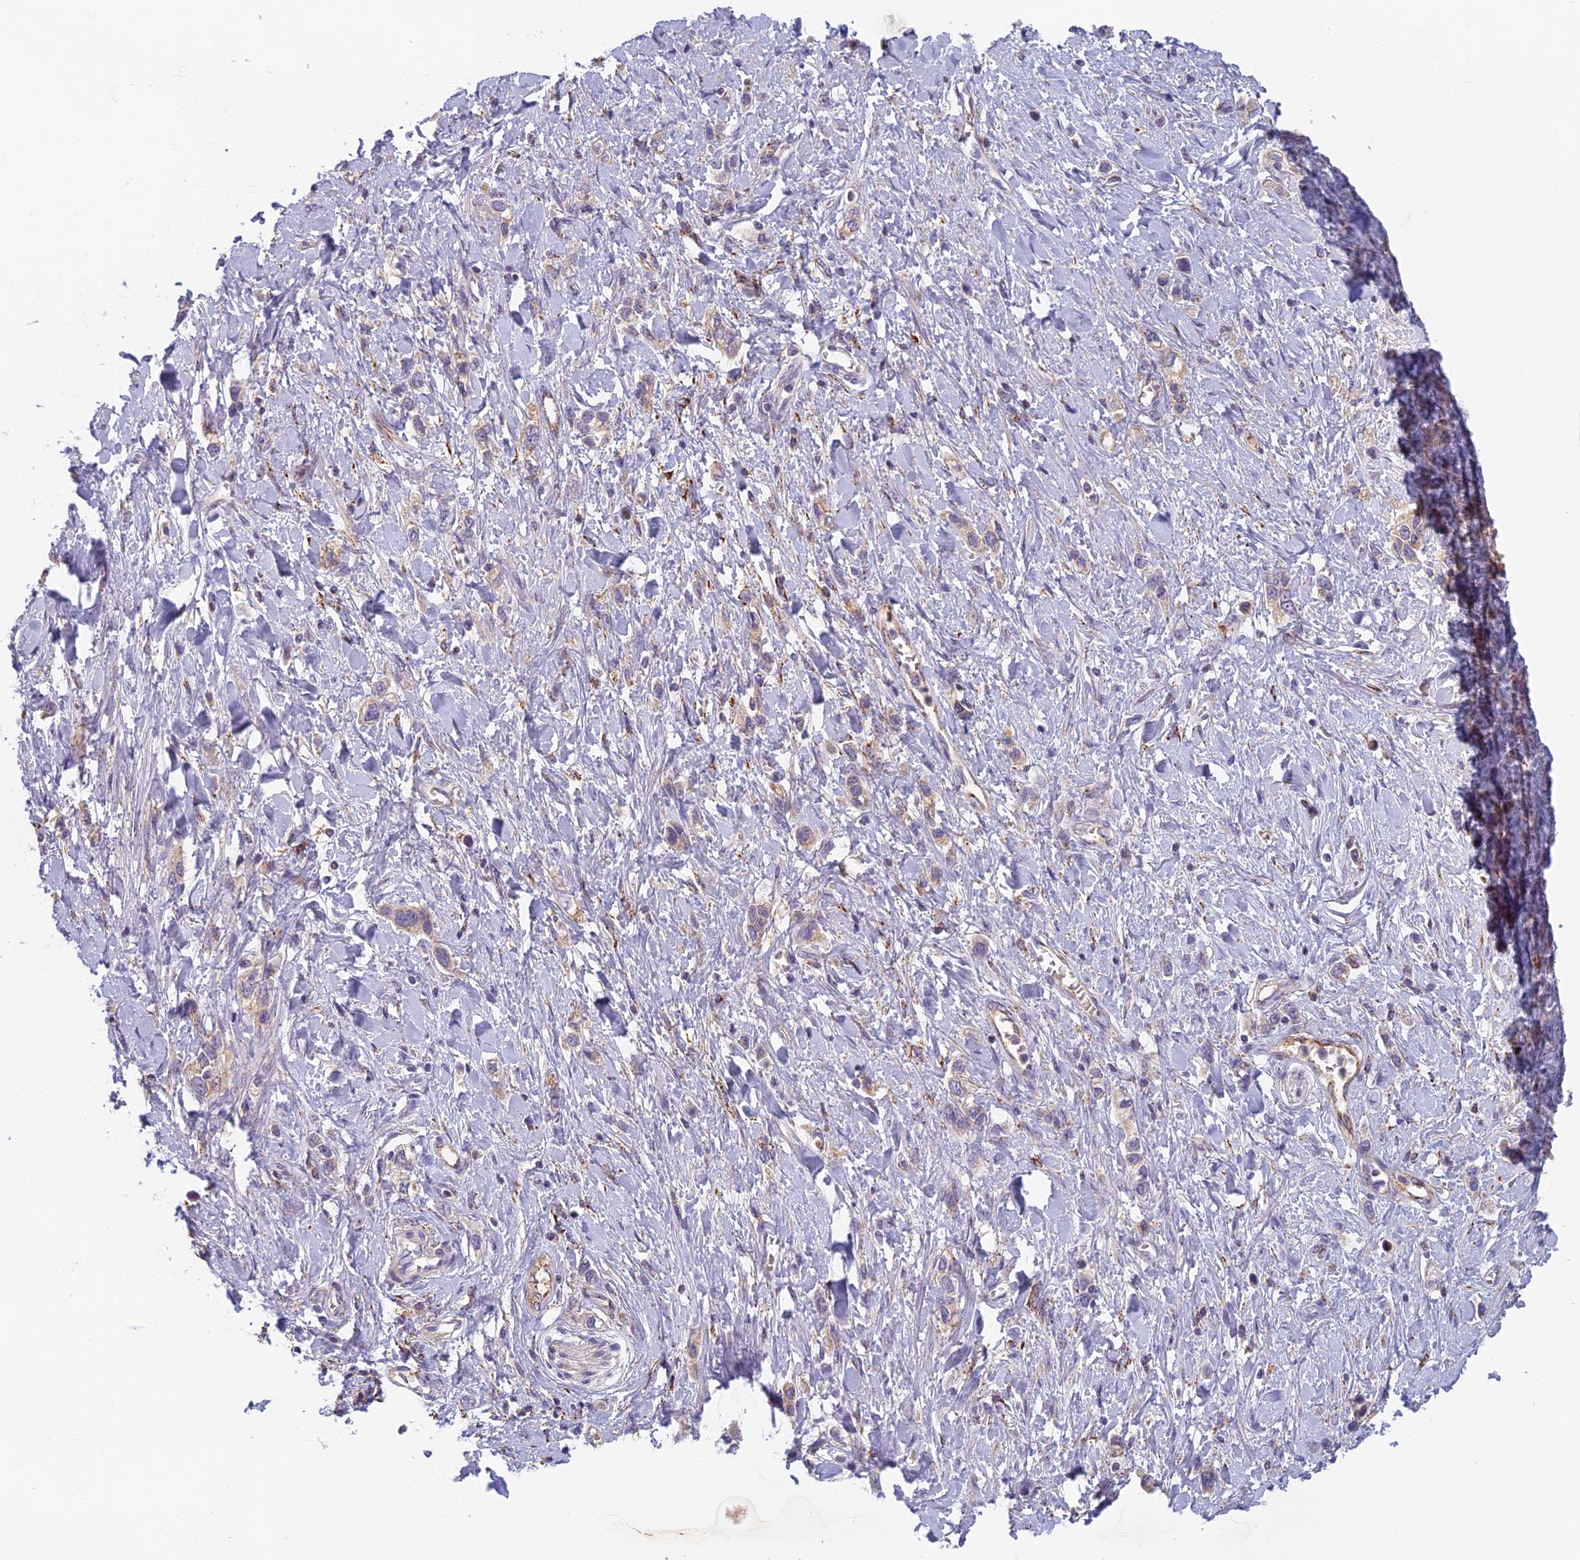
{"staining": {"intensity": "weak", "quantity": "25%-75%", "location": "cytoplasmic/membranous"}, "tissue": "stomach cancer", "cell_type": "Tumor cells", "image_type": "cancer", "snomed": [{"axis": "morphology", "description": "Normal tissue, NOS"}, {"axis": "morphology", "description": "Adenocarcinoma, NOS"}, {"axis": "topography", "description": "Stomach, upper"}, {"axis": "topography", "description": "Stomach"}], "caption": "A brown stain shows weak cytoplasmic/membranous staining of a protein in human stomach cancer tumor cells.", "gene": "SEMA7A", "patient": {"sex": "female", "age": 65}}